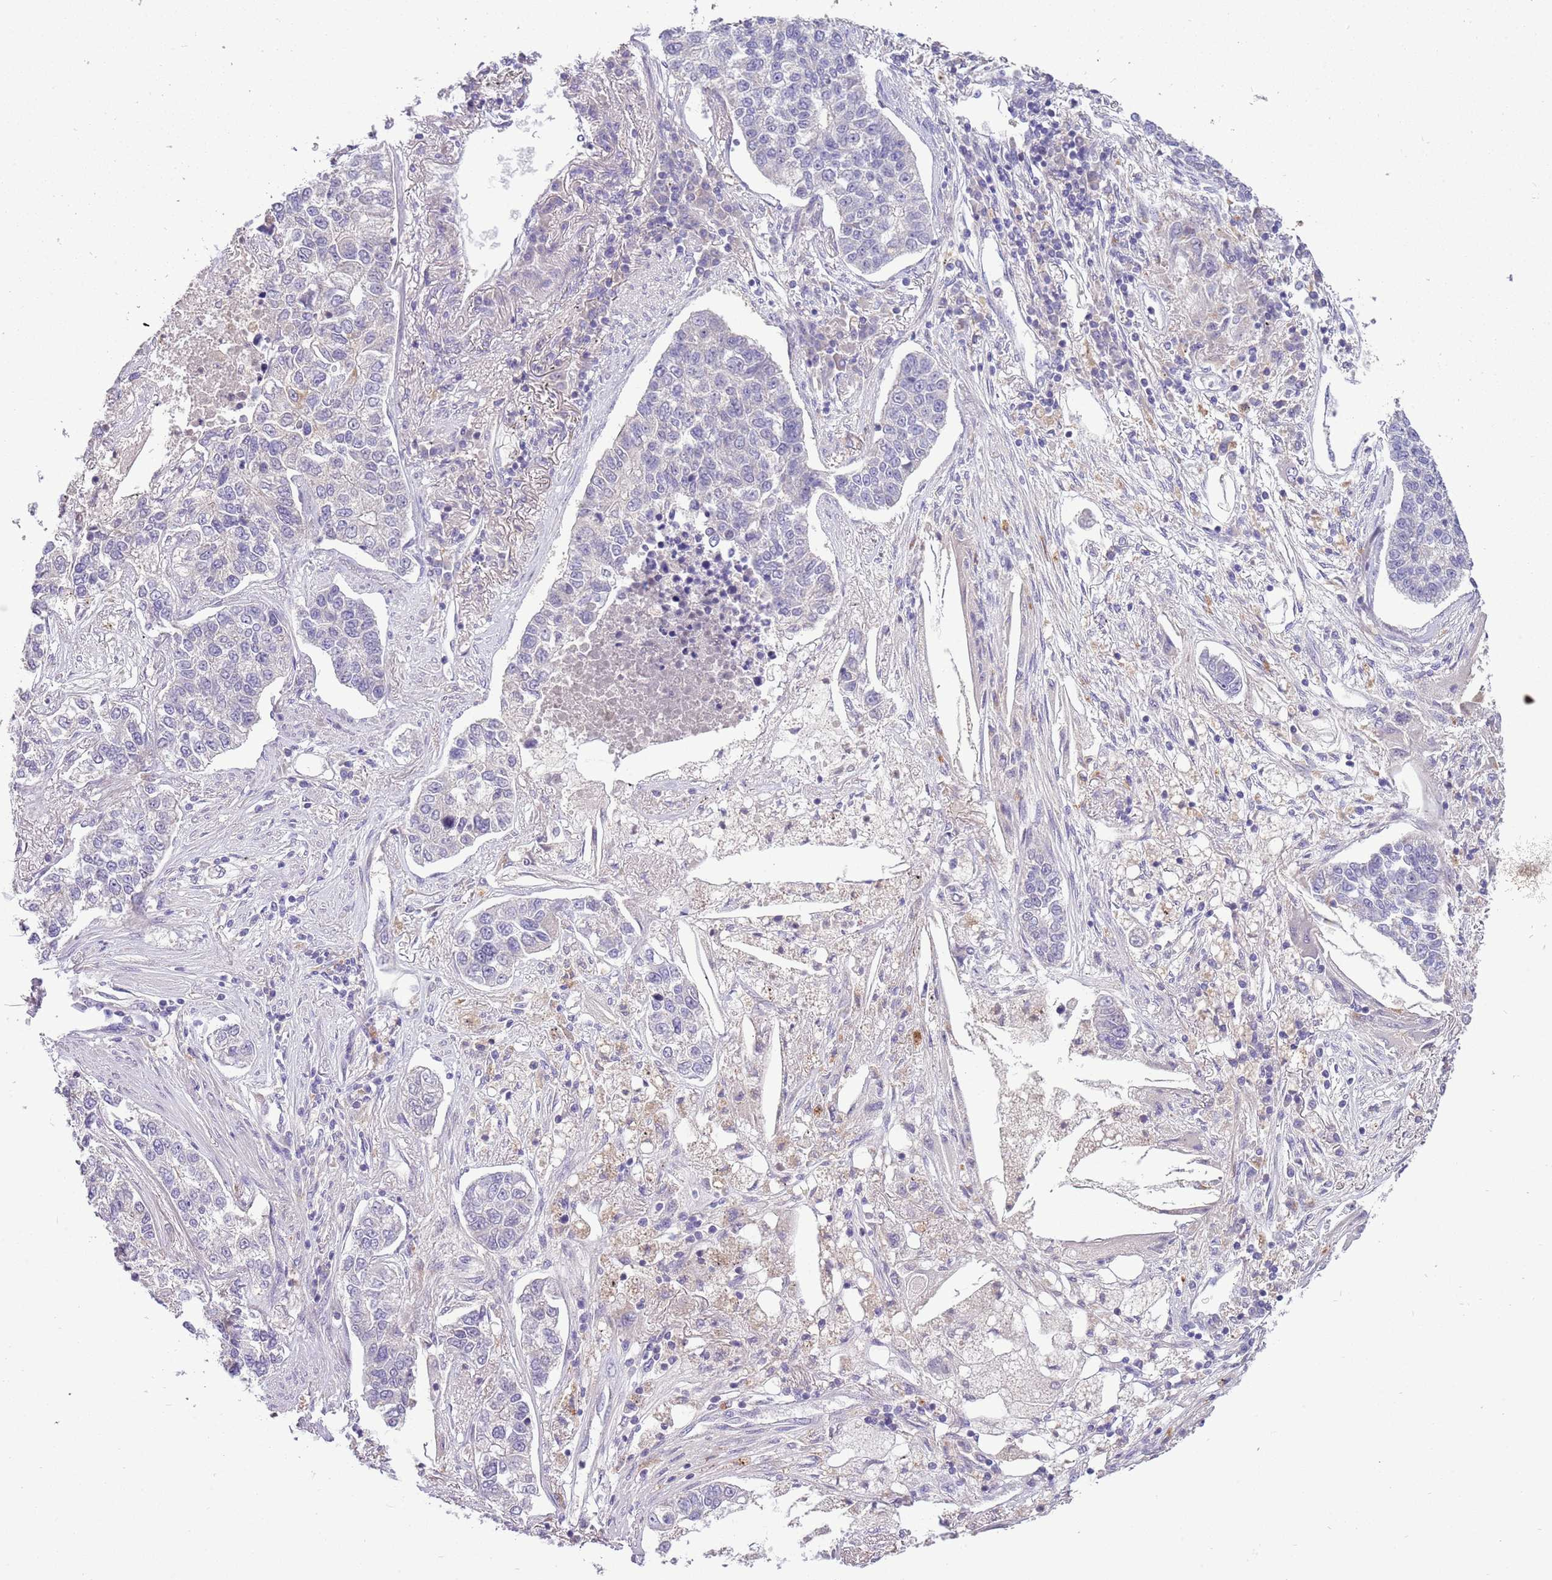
{"staining": {"intensity": "negative", "quantity": "none", "location": "none"}, "tissue": "lung cancer", "cell_type": "Tumor cells", "image_type": "cancer", "snomed": [{"axis": "morphology", "description": "Adenocarcinoma, NOS"}, {"axis": "topography", "description": "Lung"}], "caption": "Protein analysis of lung adenocarcinoma displays no significant positivity in tumor cells.", "gene": "SCAMP5", "patient": {"sex": "male", "age": 49}}